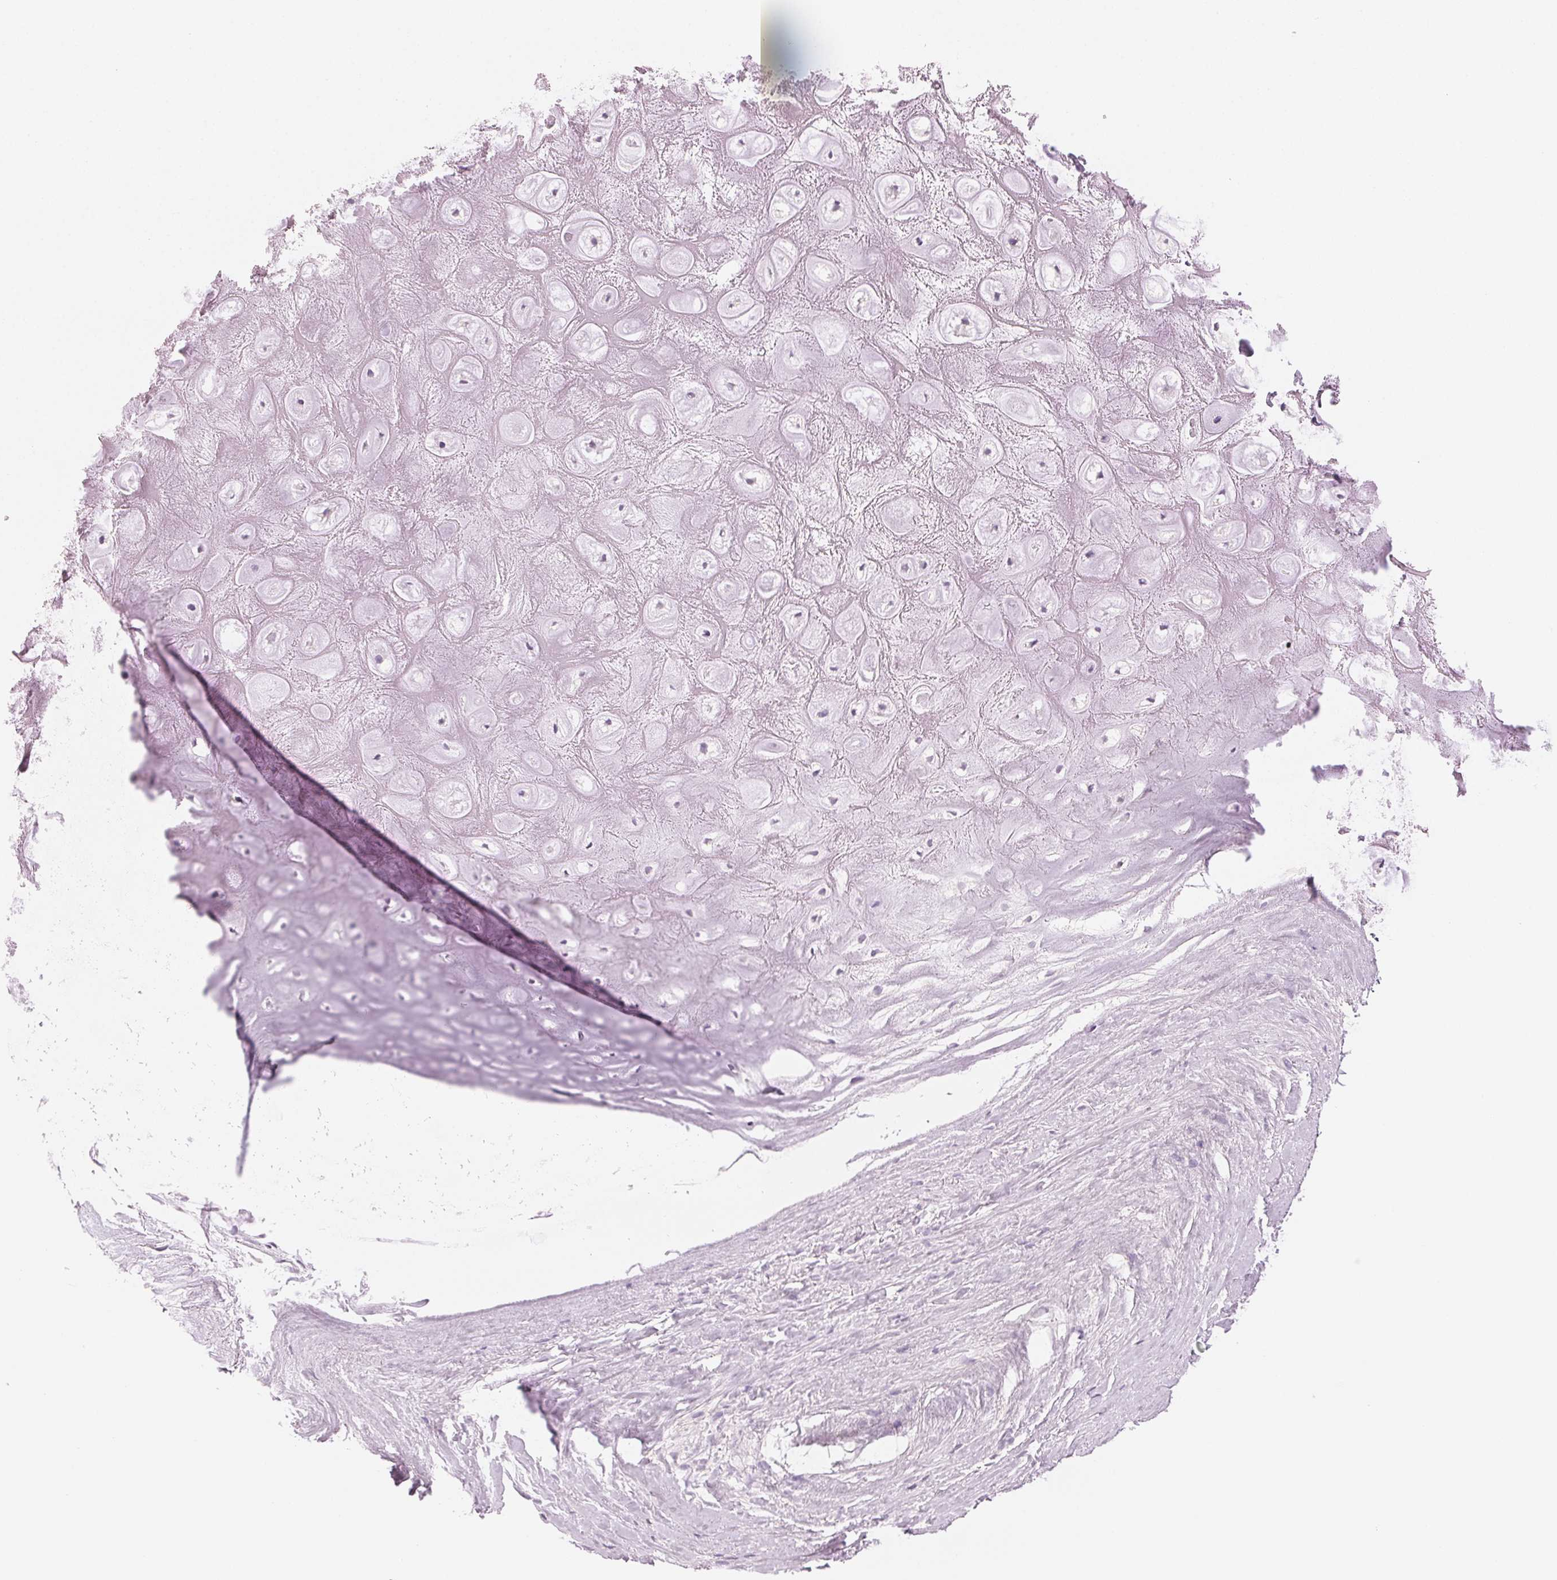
{"staining": {"intensity": "weak", "quantity": "<25%", "location": "cytoplasmic/membranous"}, "tissue": "adipose tissue", "cell_type": "Adipocytes", "image_type": "normal", "snomed": [{"axis": "morphology", "description": "Normal tissue, NOS"}, {"axis": "topography", "description": "Lymph node"}, {"axis": "topography", "description": "Cartilage tissue"}, {"axis": "topography", "description": "Nasopharynx"}], "caption": "The immunohistochemistry photomicrograph has no significant expression in adipocytes of adipose tissue. Nuclei are stained in blue.", "gene": "HOXB13", "patient": {"sex": "male", "age": 63}}